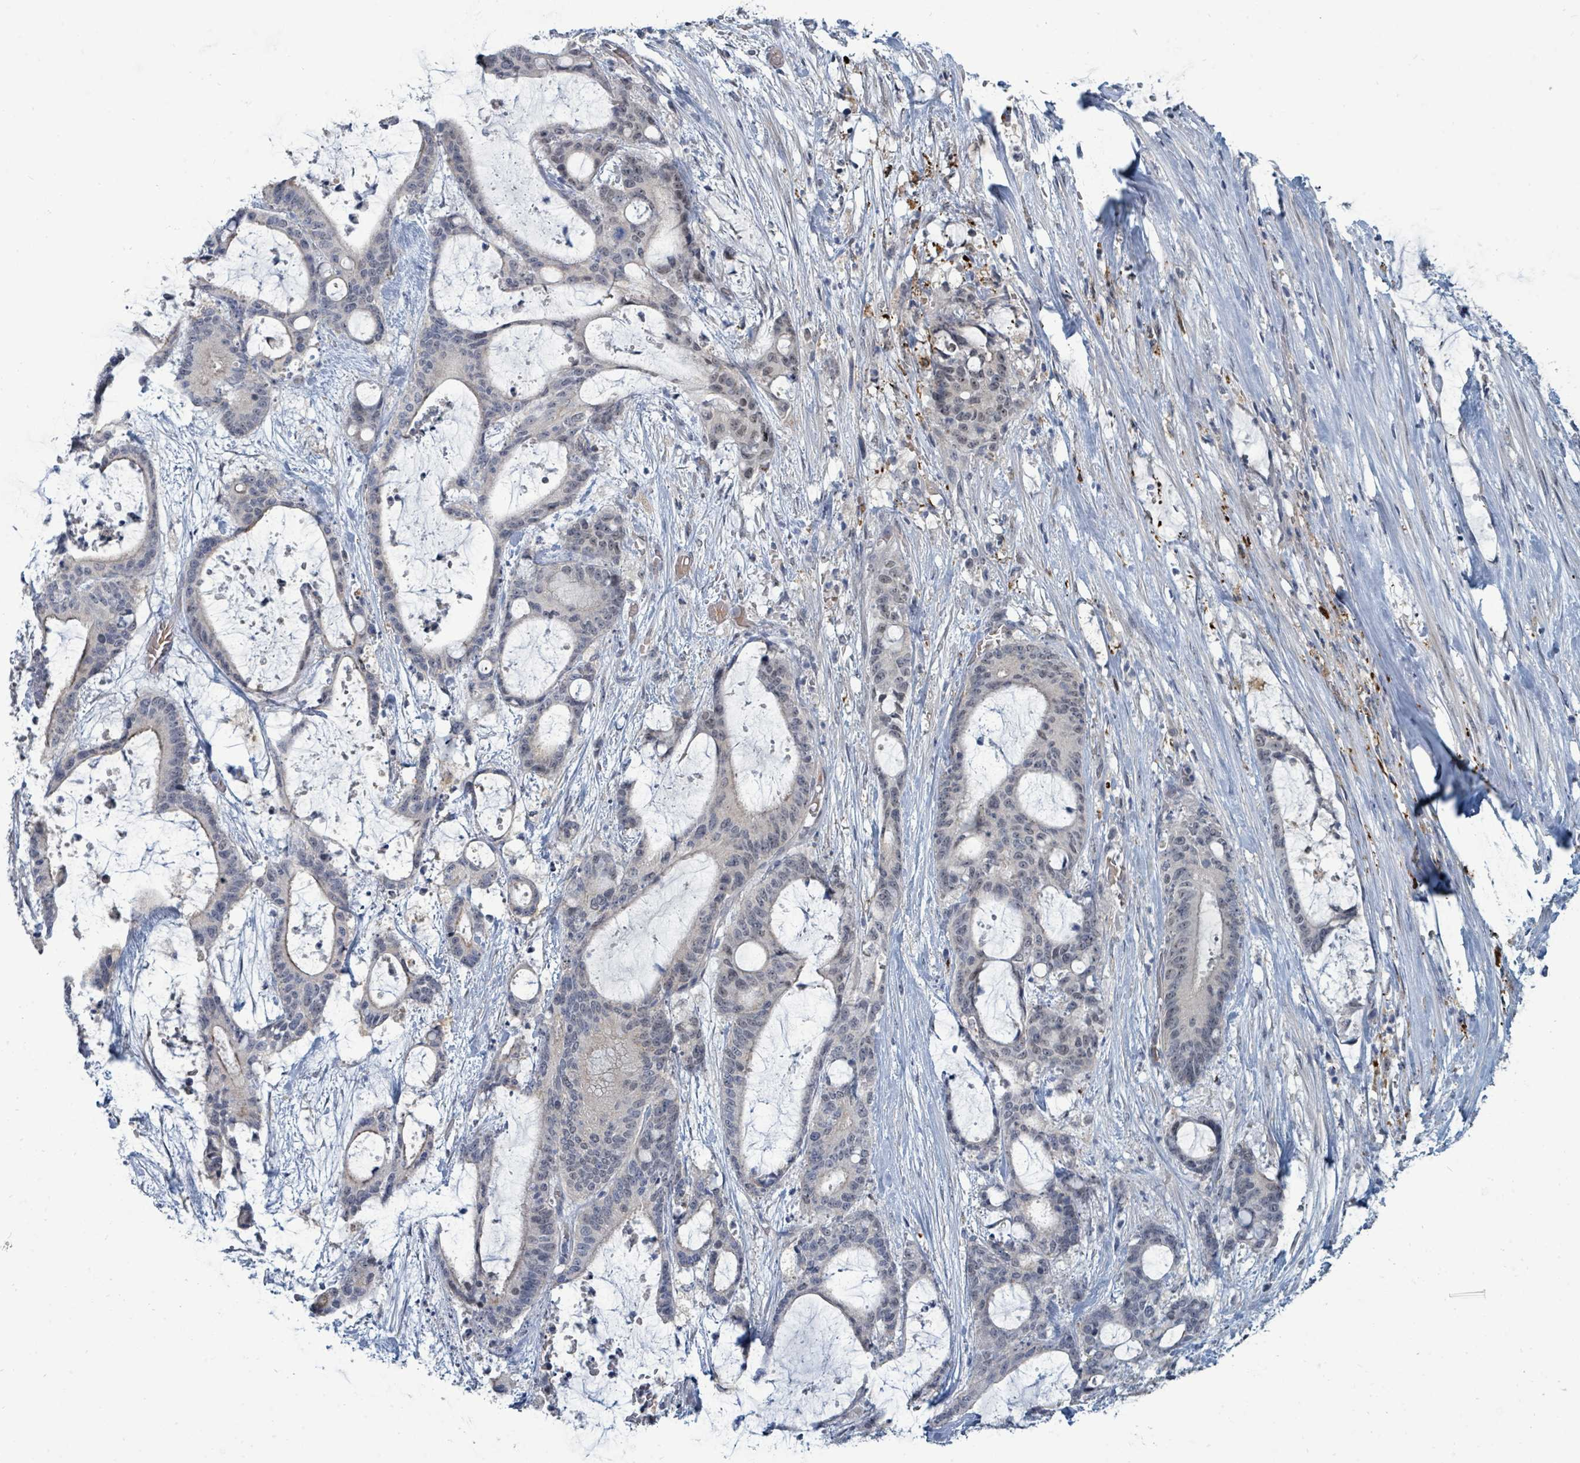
{"staining": {"intensity": "negative", "quantity": "none", "location": "none"}, "tissue": "liver cancer", "cell_type": "Tumor cells", "image_type": "cancer", "snomed": [{"axis": "morphology", "description": "Normal tissue, NOS"}, {"axis": "morphology", "description": "Cholangiocarcinoma"}, {"axis": "topography", "description": "Liver"}, {"axis": "topography", "description": "Peripheral nerve tissue"}], "caption": "Human liver cancer (cholangiocarcinoma) stained for a protein using immunohistochemistry (IHC) displays no expression in tumor cells.", "gene": "TRDMT1", "patient": {"sex": "female", "age": 73}}